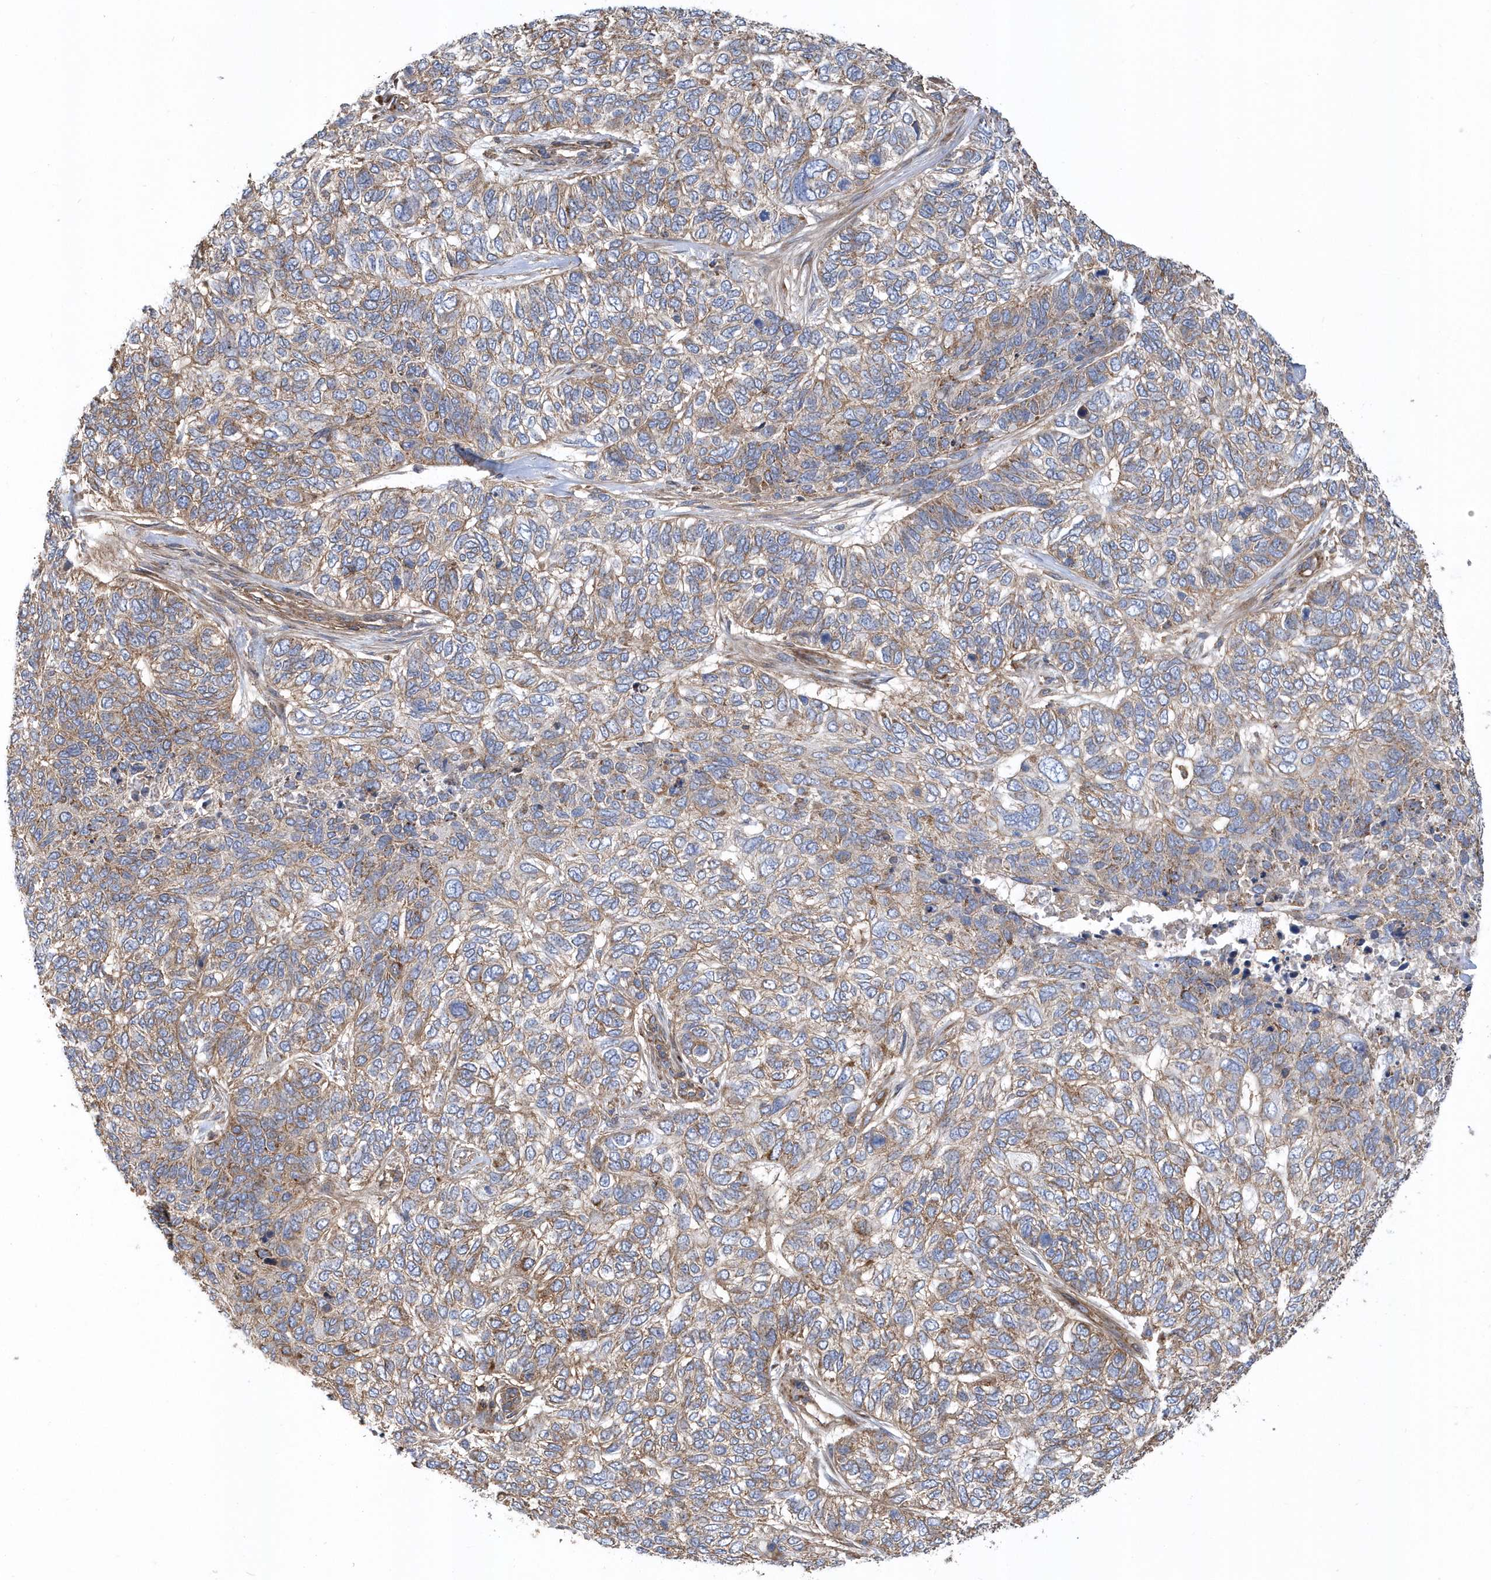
{"staining": {"intensity": "weak", "quantity": "25%-75%", "location": "cytoplasmic/membranous"}, "tissue": "skin cancer", "cell_type": "Tumor cells", "image_type": "cancer", "snomed": [{"axis": "morphology", "description": "Basal cell carcinoma"}, {"axis": "topography", "description": "Skin"}], "caption": "A high-resolution micrograph shows immunohistochemistry staining of skin cancer, which demonstrates weak cytoplasmic/membranous staining in about 25%-75% of tumor cells.", "gene": "TRAIP", "patient": {"sex": "female", "age": 65}}